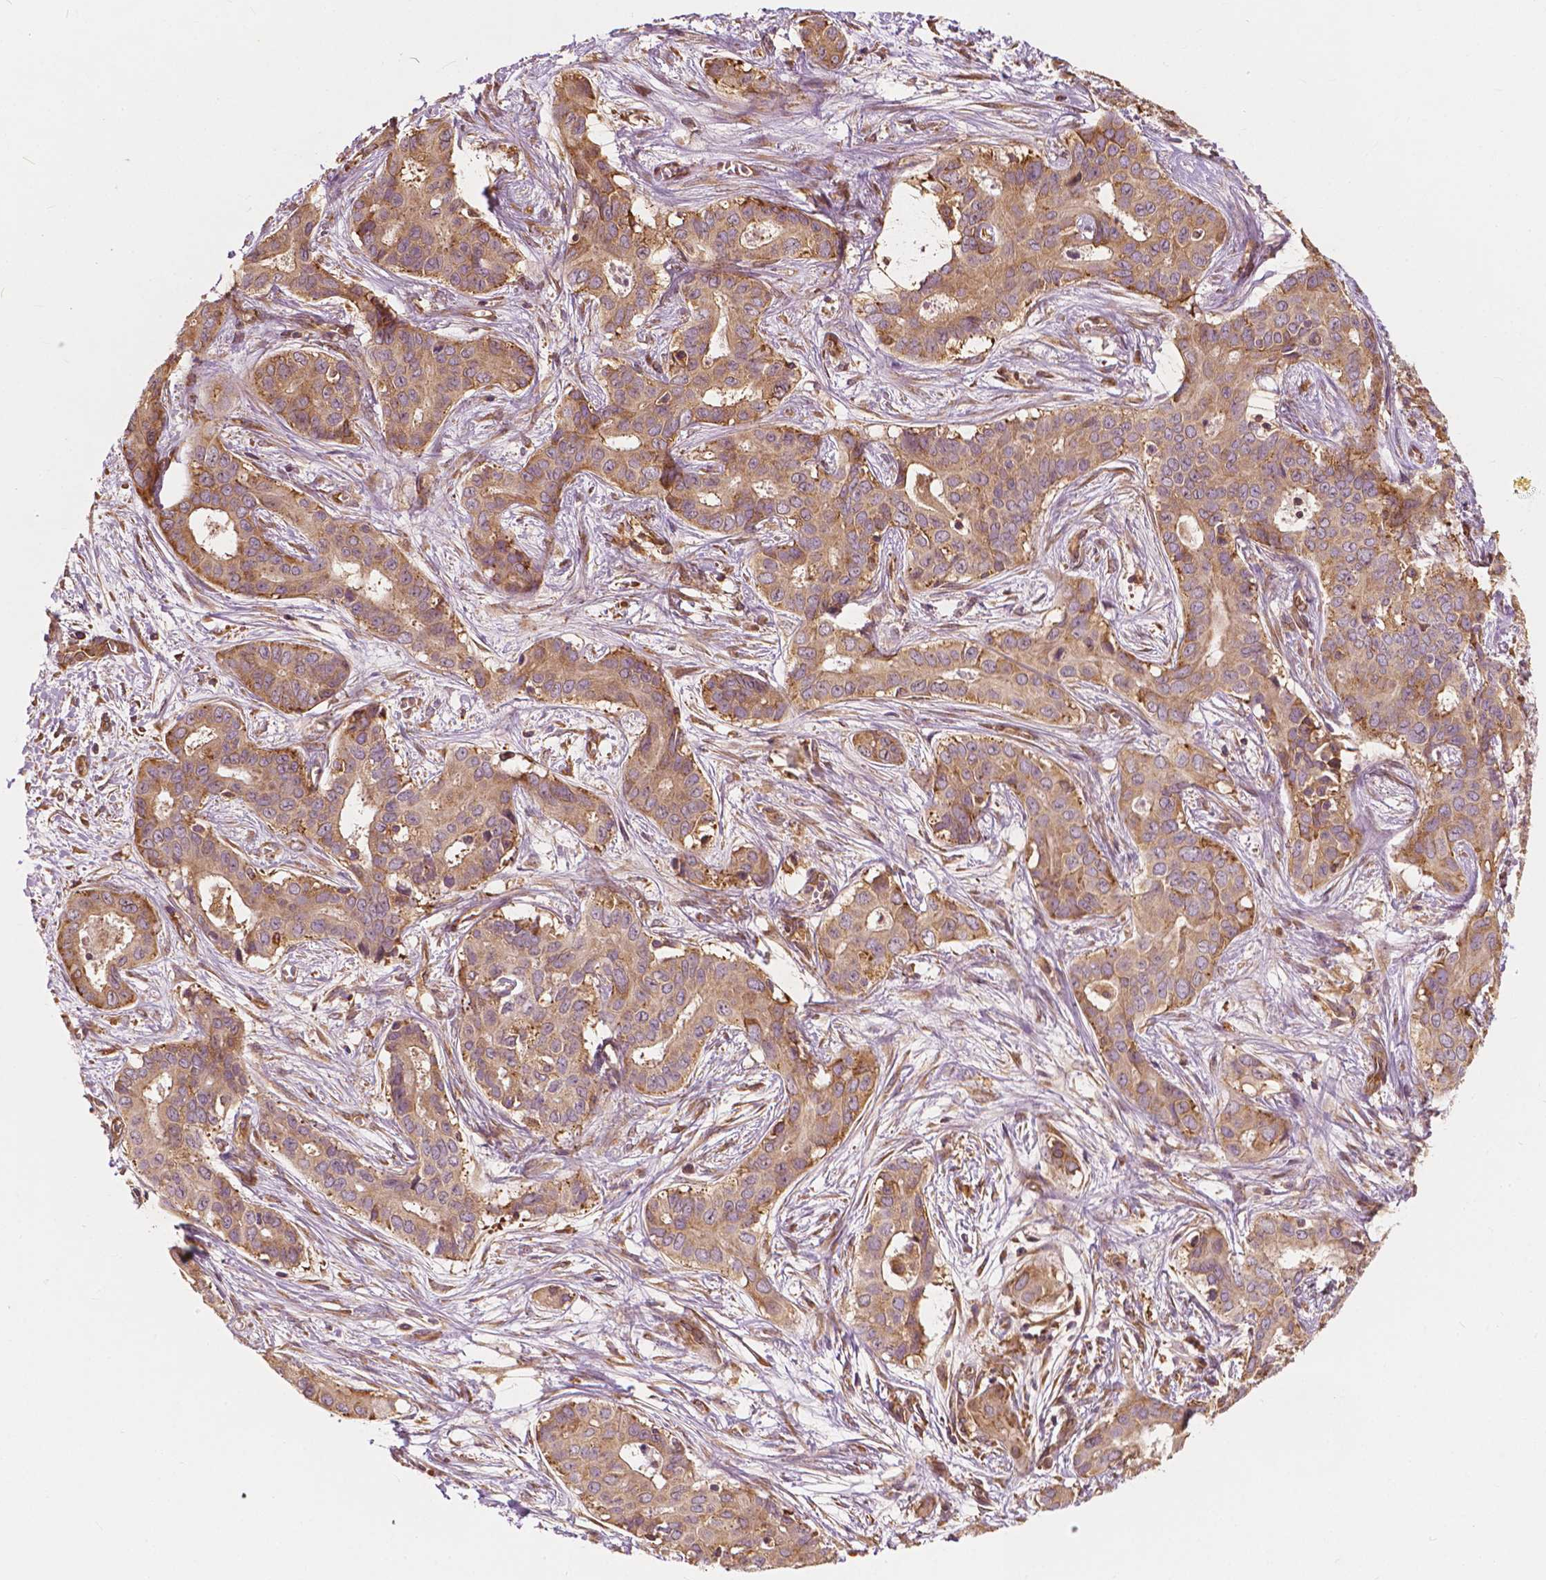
{"staining": {"intensity": "moderate", "quantity": ">75%", "location": "cytoplasmic/membranous"}, "tissue": "liver cancer", "cell_type": "Tumor cells", "image_type": "cancer", "snomed": [{"axis": "morphology", "description": "Cholangiocarcinoma"}, {"axis": "topography", "description": "Liver"}], "caption": "Tumor cells exhibit medium levels of moderate cytoplasmic/membranous positivity in about >75% of cells in human liver cancer.", "gene": "G3BP1", "patient": {"sex": "female", "age": 65}}